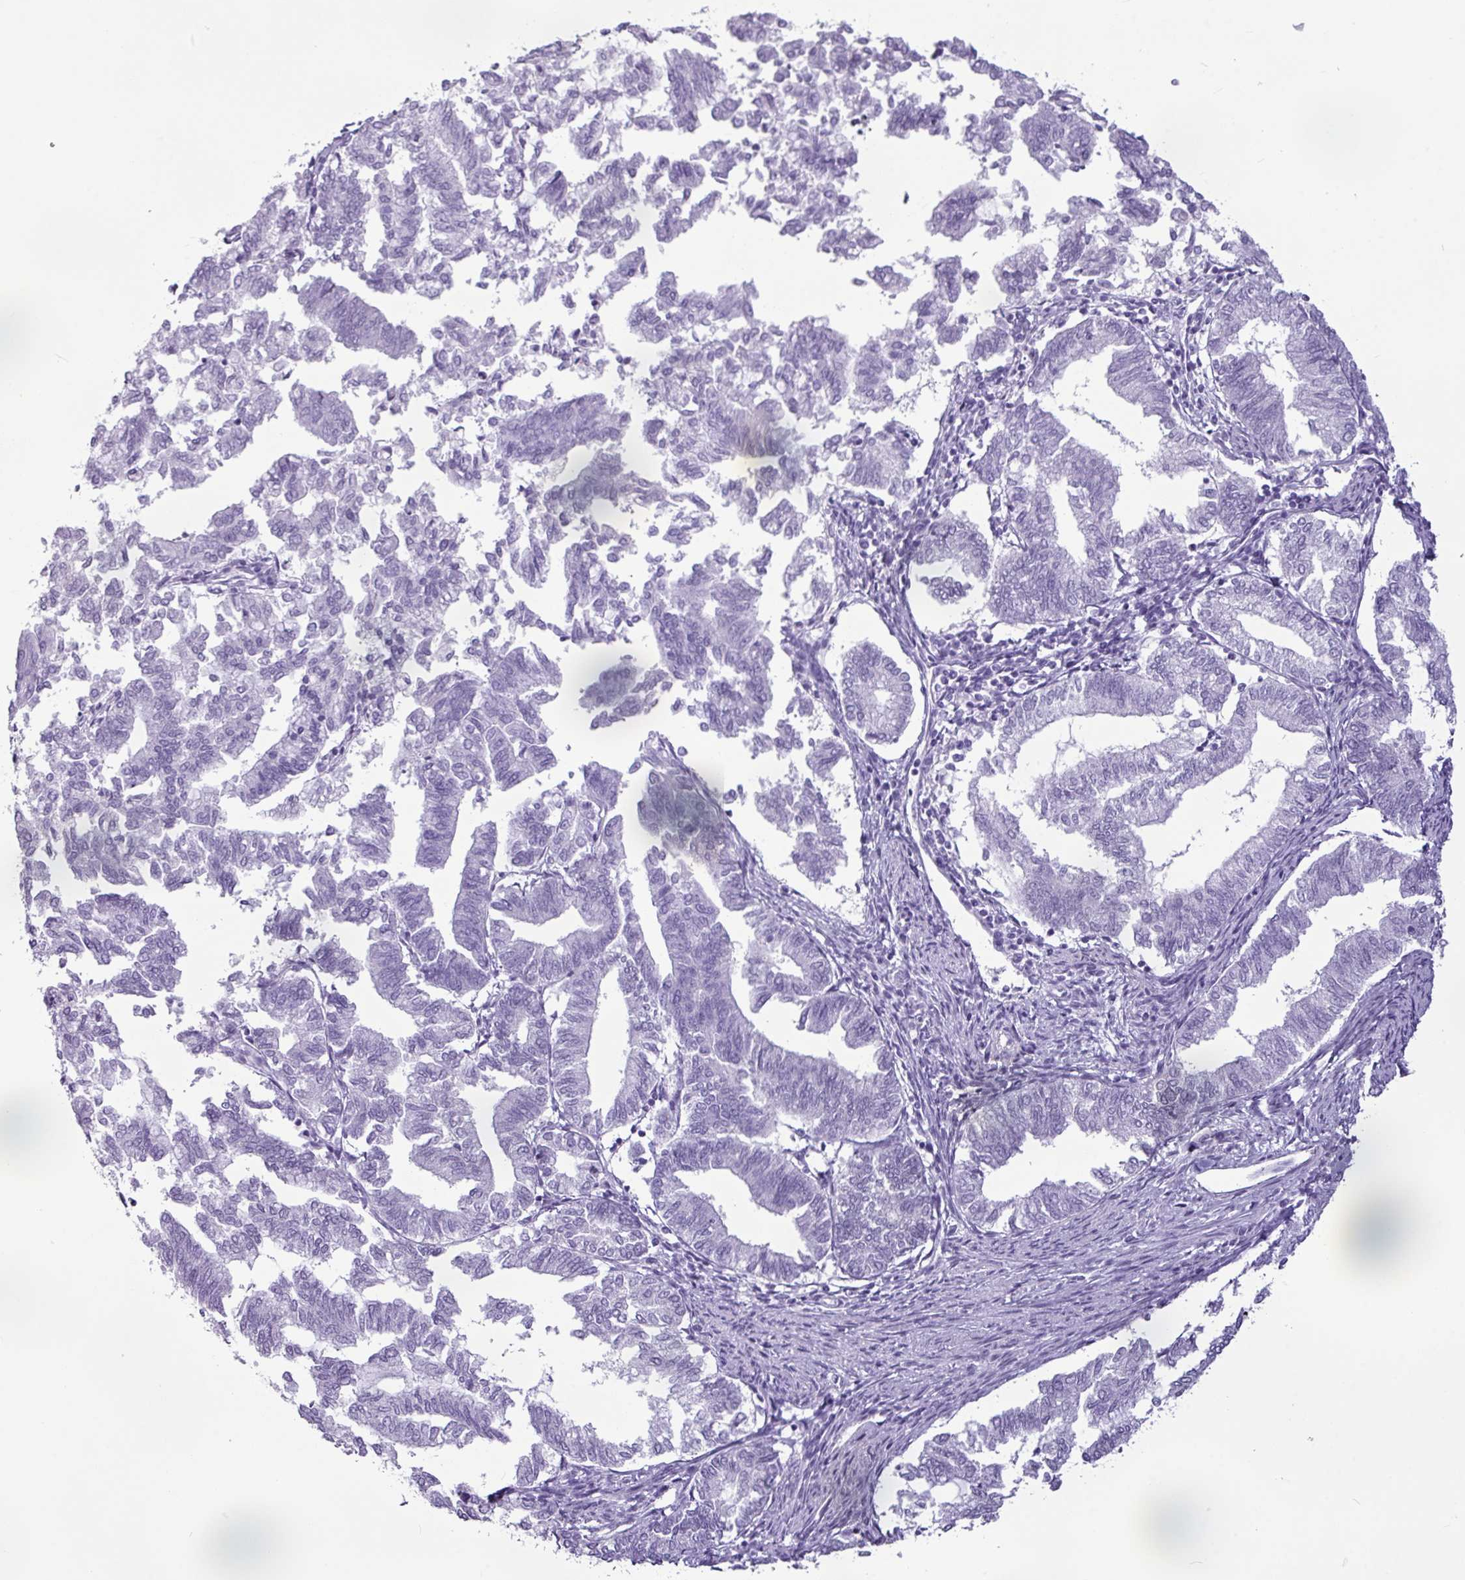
{"staining": {"intensity": "negative", "quantity": "none", "location": "none"}, "tissue": "endometrial cancer", "cell_type": "Tumor cells", "image_type": "cancer", "snomed": [{"axis": "morphology", "description": "Adenocarcinoma, NOS"}, {"axis": "topography", "description": "Endometrium"}], "caption": "The photomicrograph exhibits no staining of tumor cells in endometrial adenocarcinoma.", "gene": "AMY1B", "patient": {"sex": "female", "age": 79}}